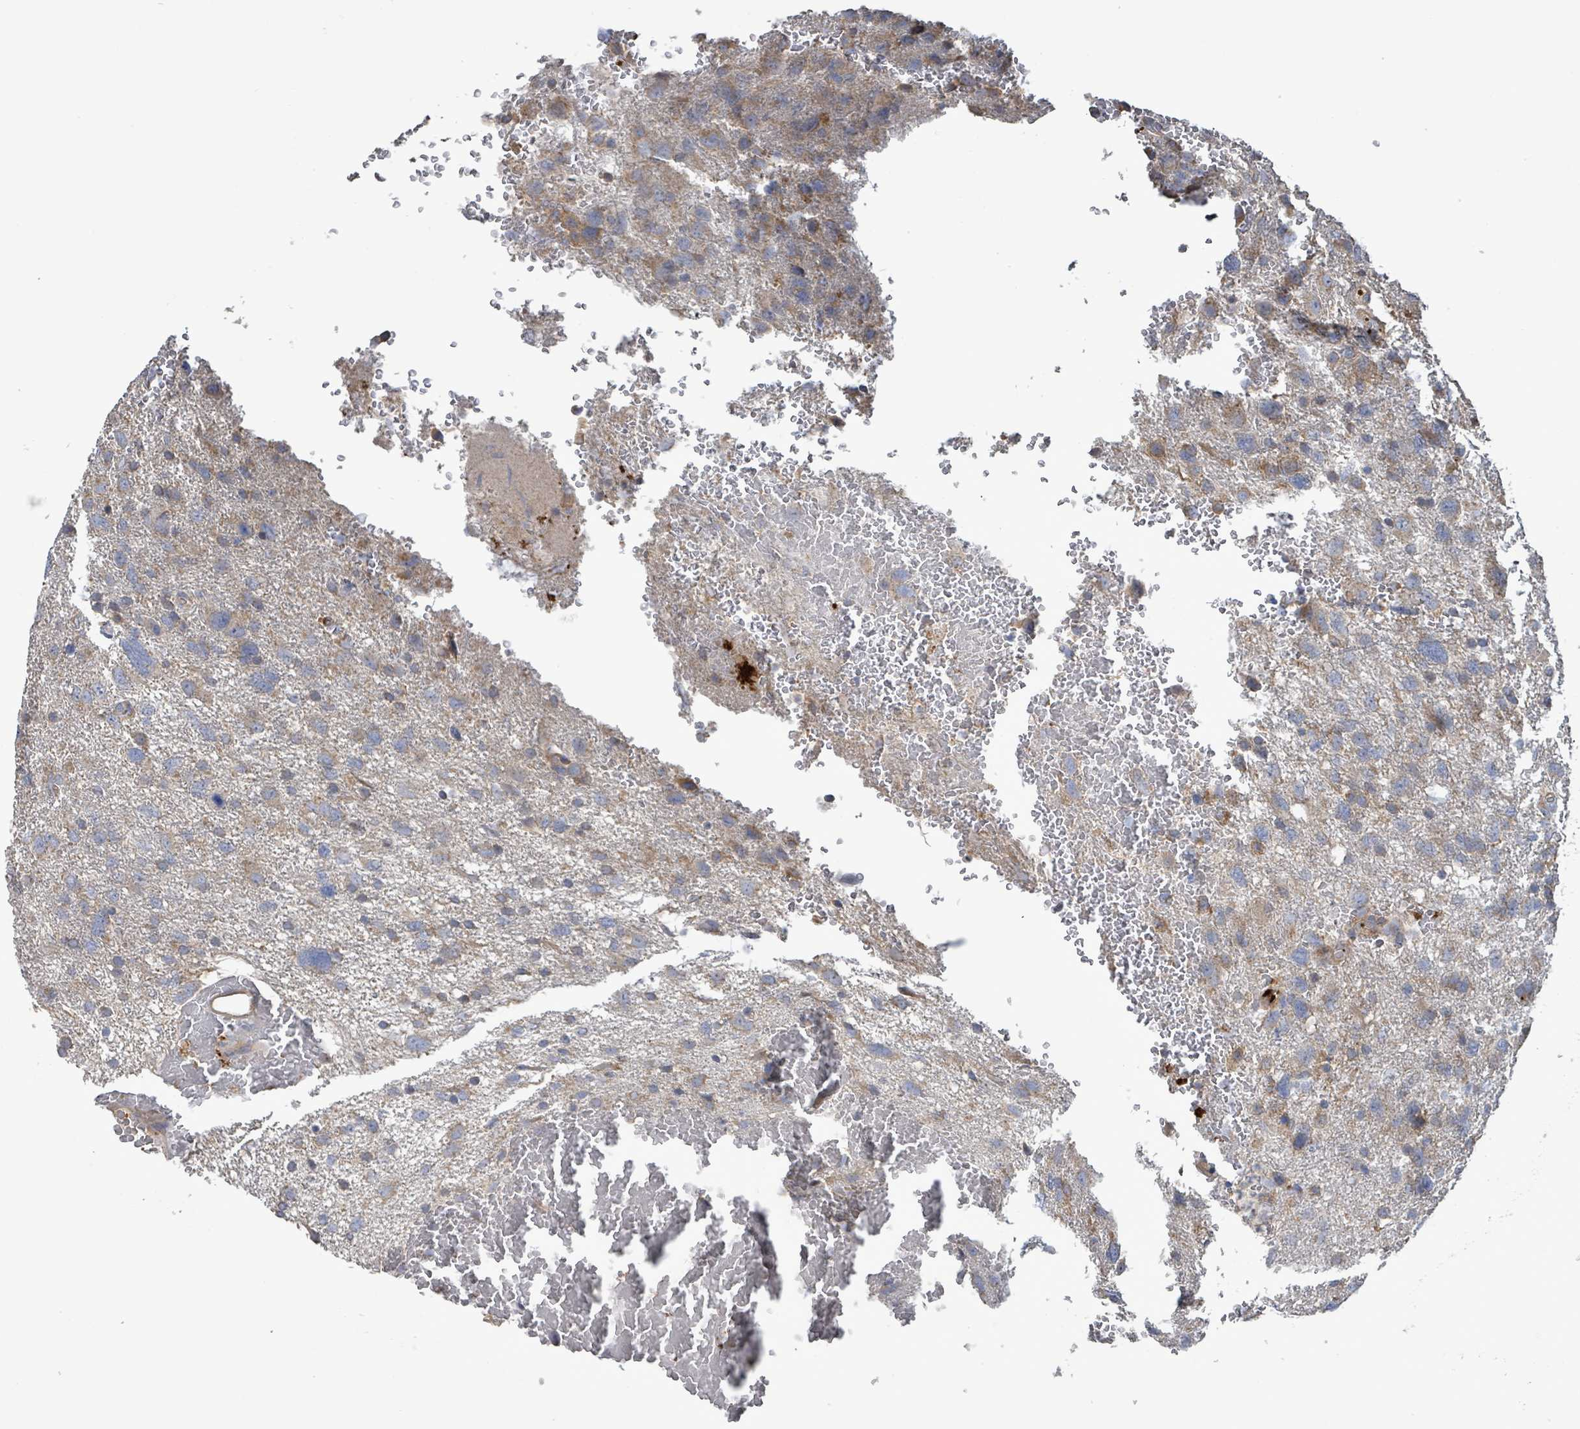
{"staining": {"intensity": "moderate", "quantity": "<25%", "location": "cytoplasmic/membranous"}, "tissue": "glioma", "cell_type": "Tumor cells", "image_type": "cancer", "snomed": [{"axis": "morphology", "description": "Glioma, malignant, High grade"}, {"axis": "topography", "description": "Brain"}], "caption": "Glioma tissue exhibits moderate cytoplasmic/membranous staining in about <25% of tumor cells", "gene": "PLAAT1", "patient": {"sex": "male", "age": 61}}